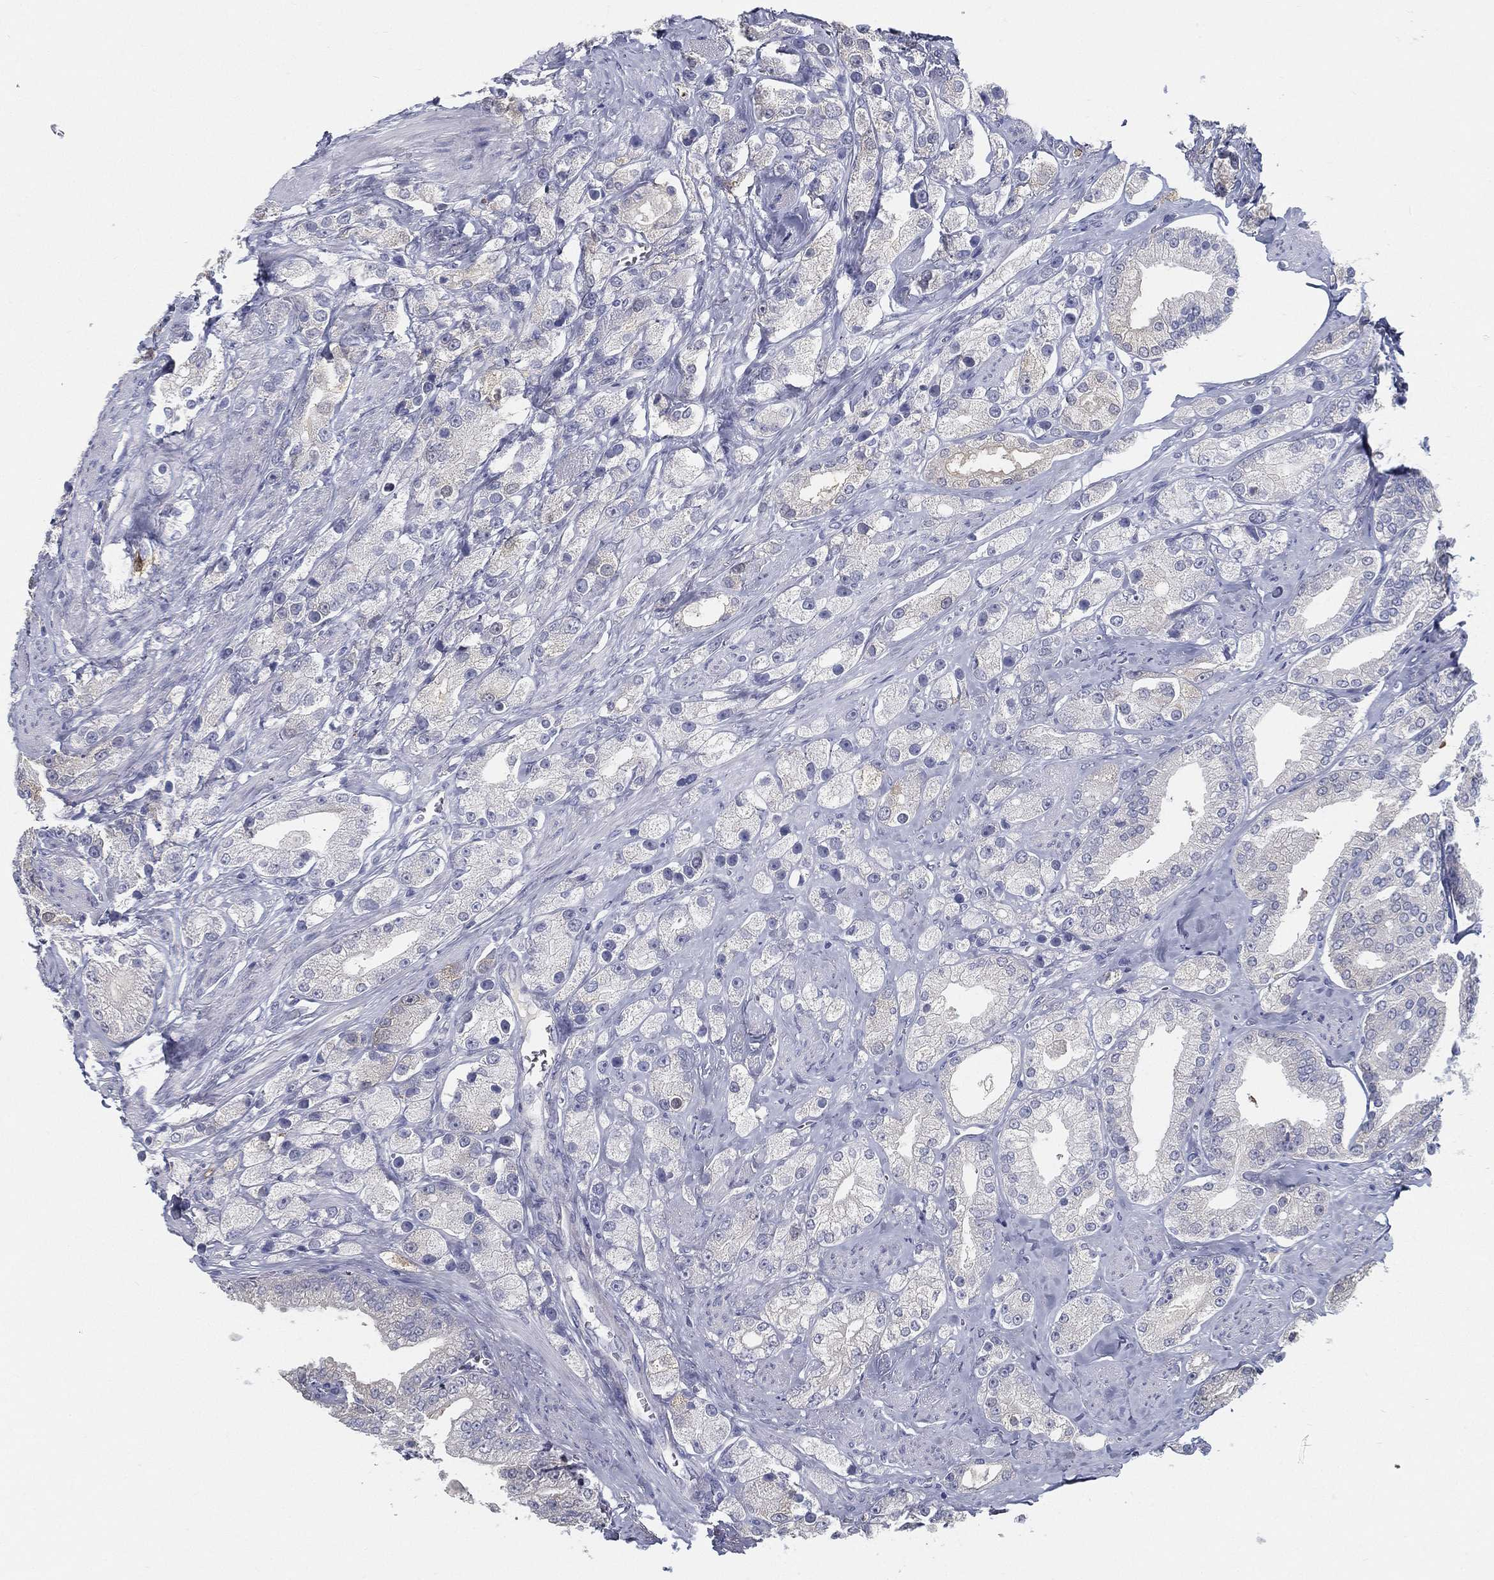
{"staining": {"intensity": "negative", "quantity": "none", "location": "none"}, "tissue": "prostate cancer", "cell_type": "Tumor cells", "image_type": "cancer", "snomed": [{"axis": "morphology", "description": "Adenocarcinoma, NOS"}, {"axis": "topography", "description": "Prostate and seminal vesicle, NOS"}, {"axis": "topography", "description": "Prostate"}], "caption": "This image is of prostate cancer (adenocarcinoma) stained with immunohistochemistry (IHC) to label a protein in brown with the nuclei are counter-stained blue. There is no expression in tumor cells. (DAB IHC, high magnification).", "gene": "STS", "patient": {"sex": "male", "age": 67}}